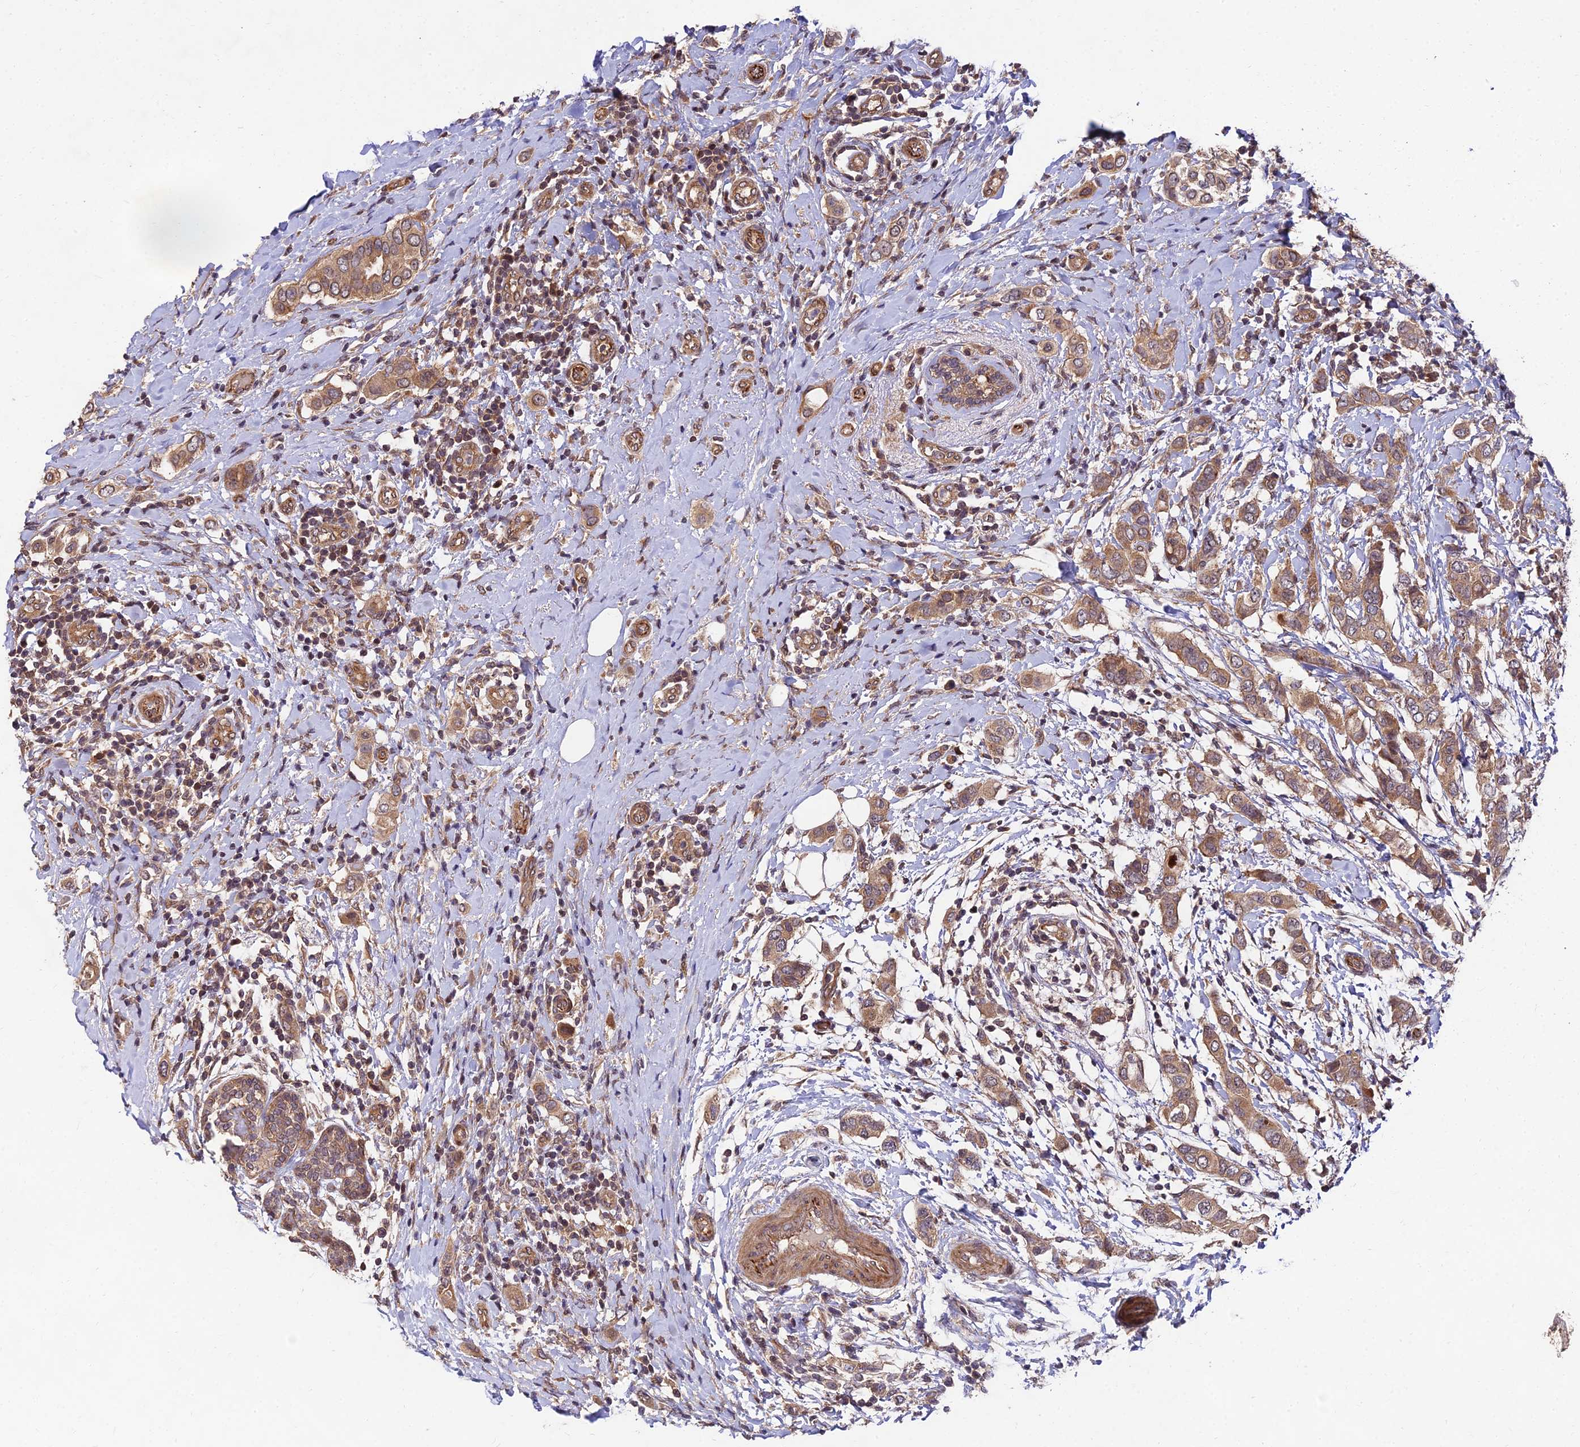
{"staining": {"intensity": "moderate", "quantity": ">75%", "location": "cytoplasmic/membranous"}, "tissue": "breast cancer", "cell_type": "Tumor cells", "image_type": "cancer", "snomed": [{"axis": "morphology", "description": "Lobular carcinoma"}, {"axis": "topography", "description": "Breast"}], "caption": "Moderate cytoplasmic/membranous positivity is identified in approximately >75% of tumor cells in breast lobular carcinoma. (Brightfield microscopy of DAB IHC at high magnification).", "gene": "MKKS", "patient": {"sex": "female", "age": 51}}